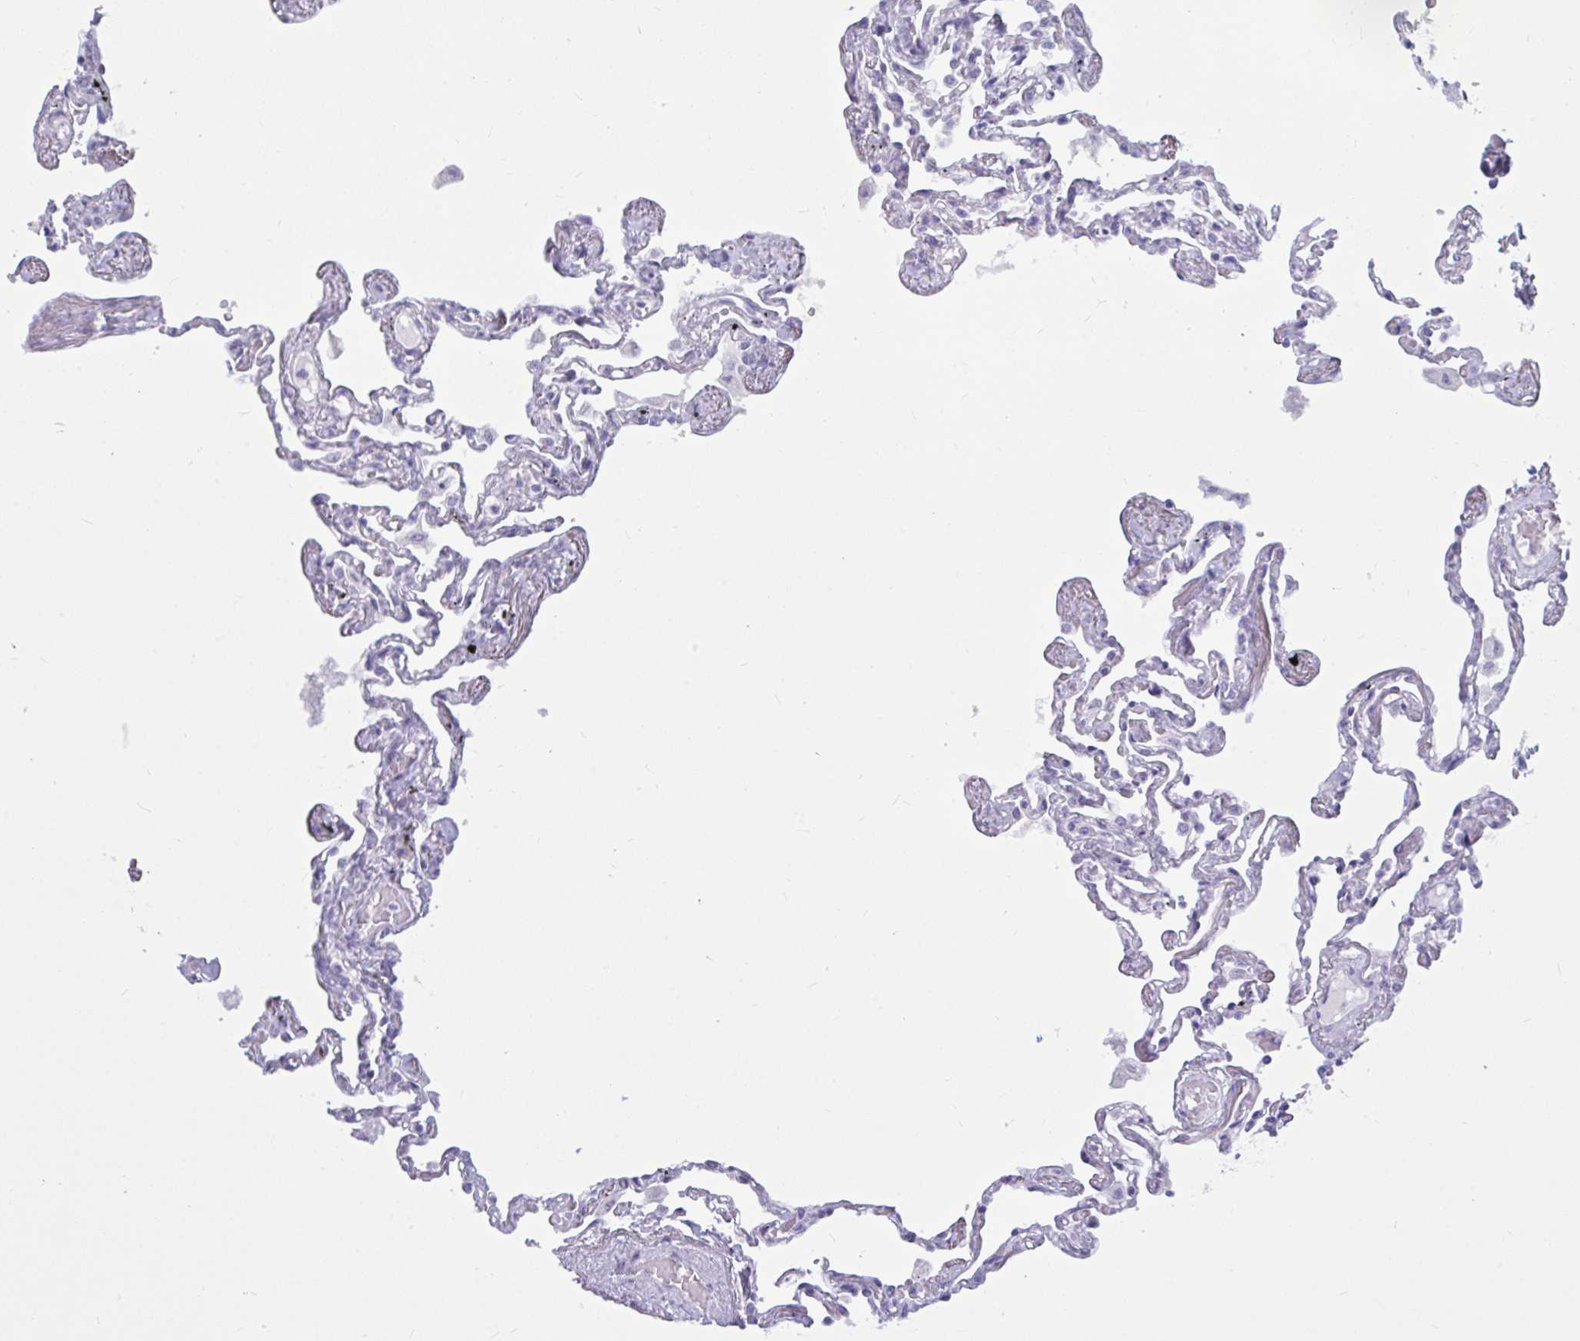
{"staining": {"intensity": "negative", "quantity": "none", "location": "none"}, "tissue": "lung", "cell_type": "Alveolar cells", "image_type": "normal", "snomed": [{"axis": "morphology", "description": "Normal tissue, NOS"}, {"axis": "topography", "description": "Lung"}], "caption": "Photomicrograph shows no protein staining in alveolar cells of normal lung. (Brightfield microscopy of DAB (3,3'-diaminobenzidine) IHC at high magnification).", "gene": "BBS10", "patient": {"sex": "female", "age": 67}}